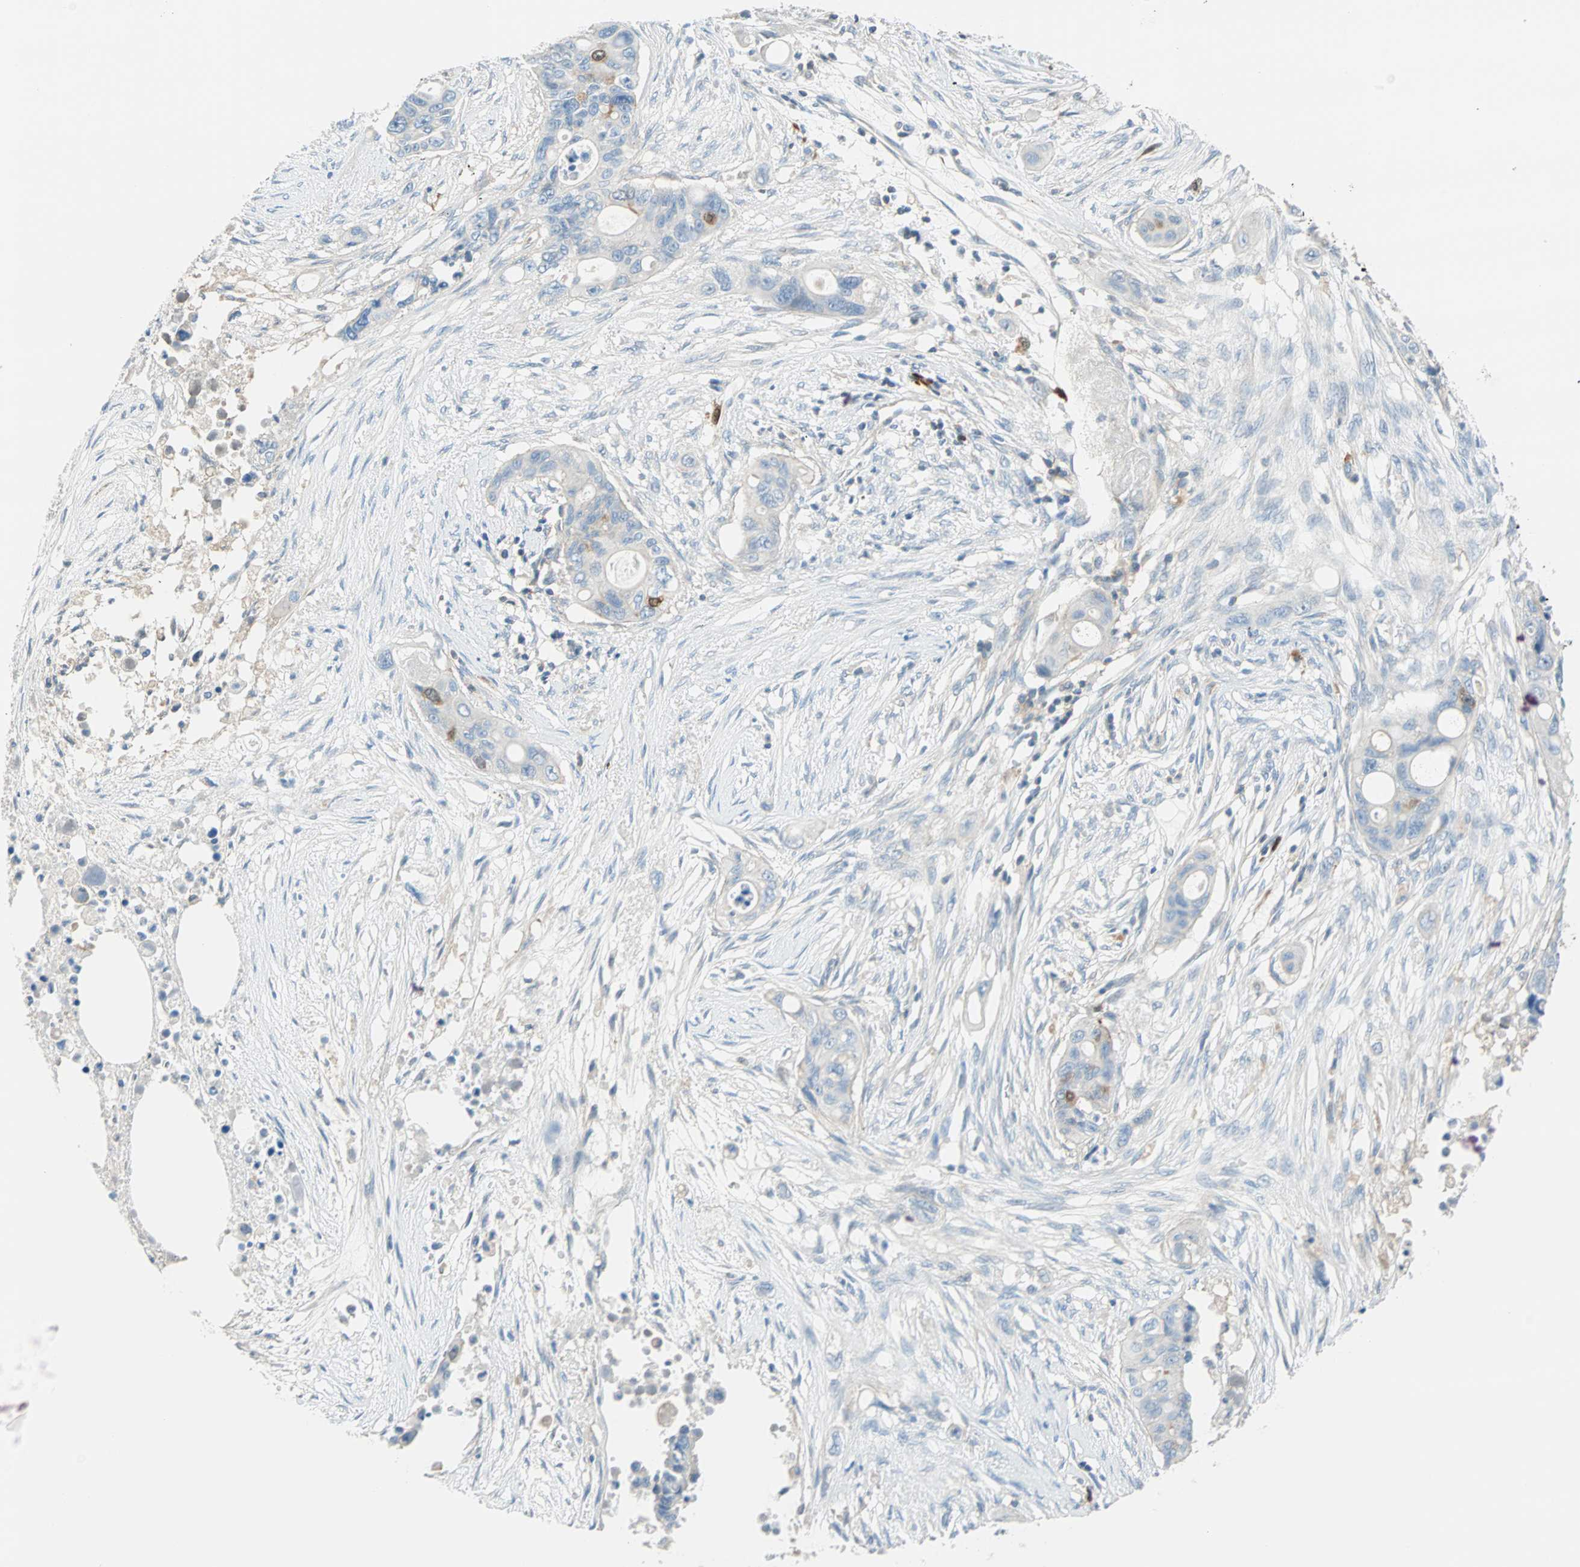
{"staining": {"intensity": "weak", "quantity": "<25%", "location": "nuclear"}, "tissue": "colorectal cancer", "cell_type": "Tumor cells", "image_type": "cancer", "snomed": [{"axis": "morphology", "description": "Adenocarcinoma, NOS"}, {"axis": "topography", "description": "Colon"}], "caption": "This is a image of immunohistochemistry (IHC) staining of adenocarcinoma (colorectal), which shows no staining in tumor cells. (Stains: DAB (3,3'-diaminobenzidine) immunohistochemistry with hematoxylin counter stain, Microscopy: brightfield microscopy at high magnification).", "gene": "PTTG1", "patient": {"sex": "female", "age": 57}}